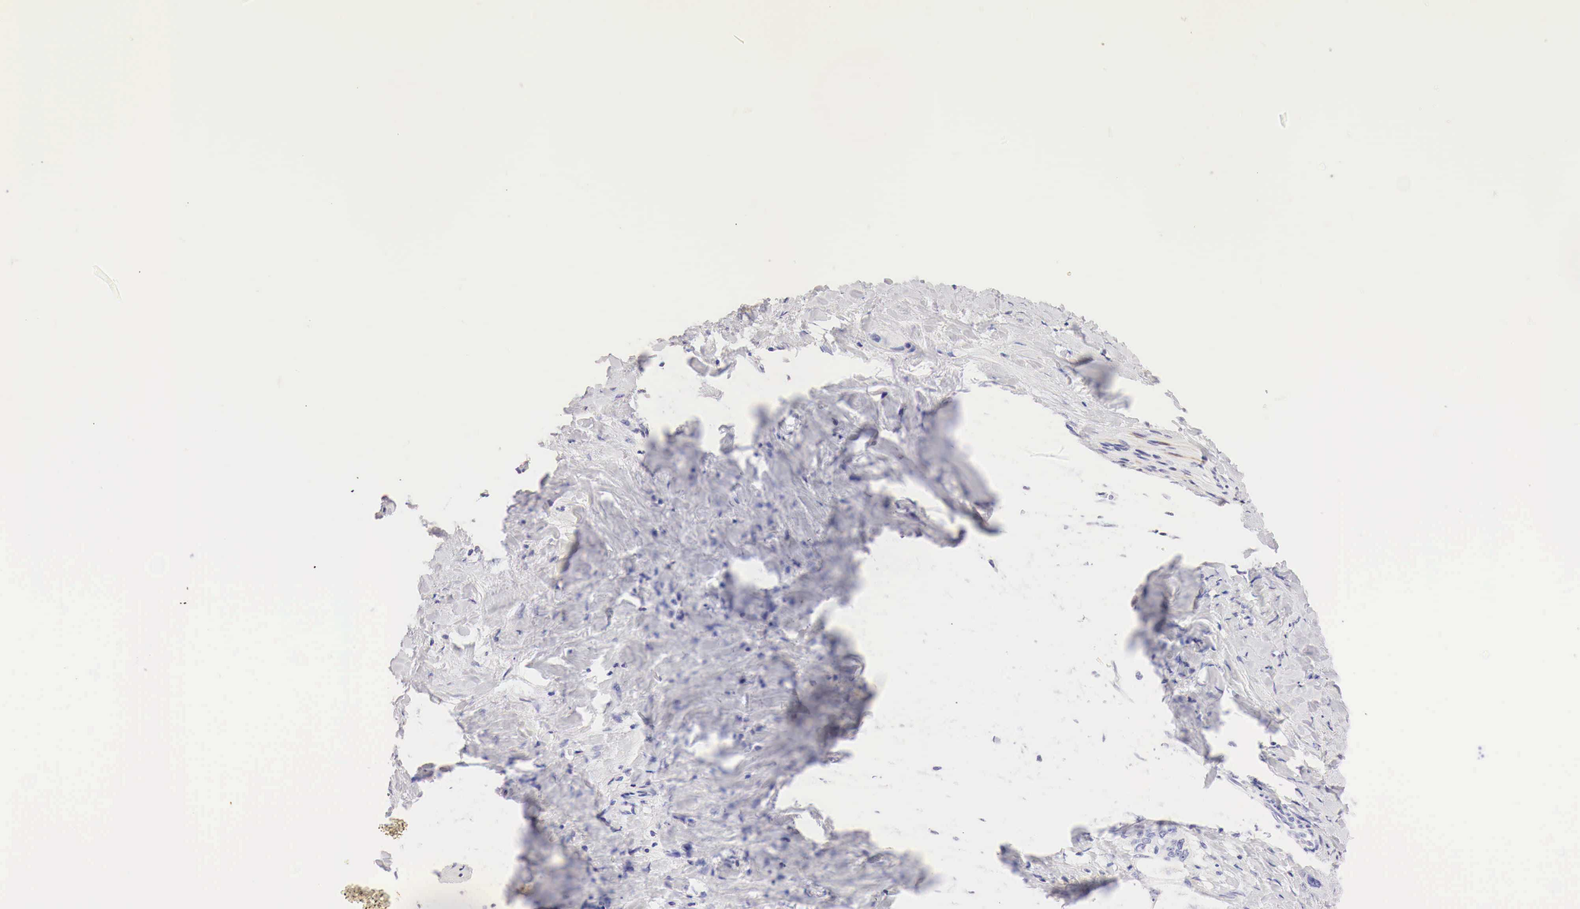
{"staining": {"intensity": "negative", "quantity": "none", "location": "none"}, "tissue": "liver cancer", "cell_type": "Tumor cells", "image_type": "cancer", "snomed": [{"axis": "morphology", "description": "Cholangiocarcinoma"}, {"axis": "topography", "description": "Liver"}], "caption": "This photomicrograph is of liver cancer stained with immunohistochemistry (IHC) to label a protein in brown with the nuclei are counter-stained blue. There is no staining in tumor cells.", "gene": "CDKN2A", "patient": {"sex": "female", "age": 65}}